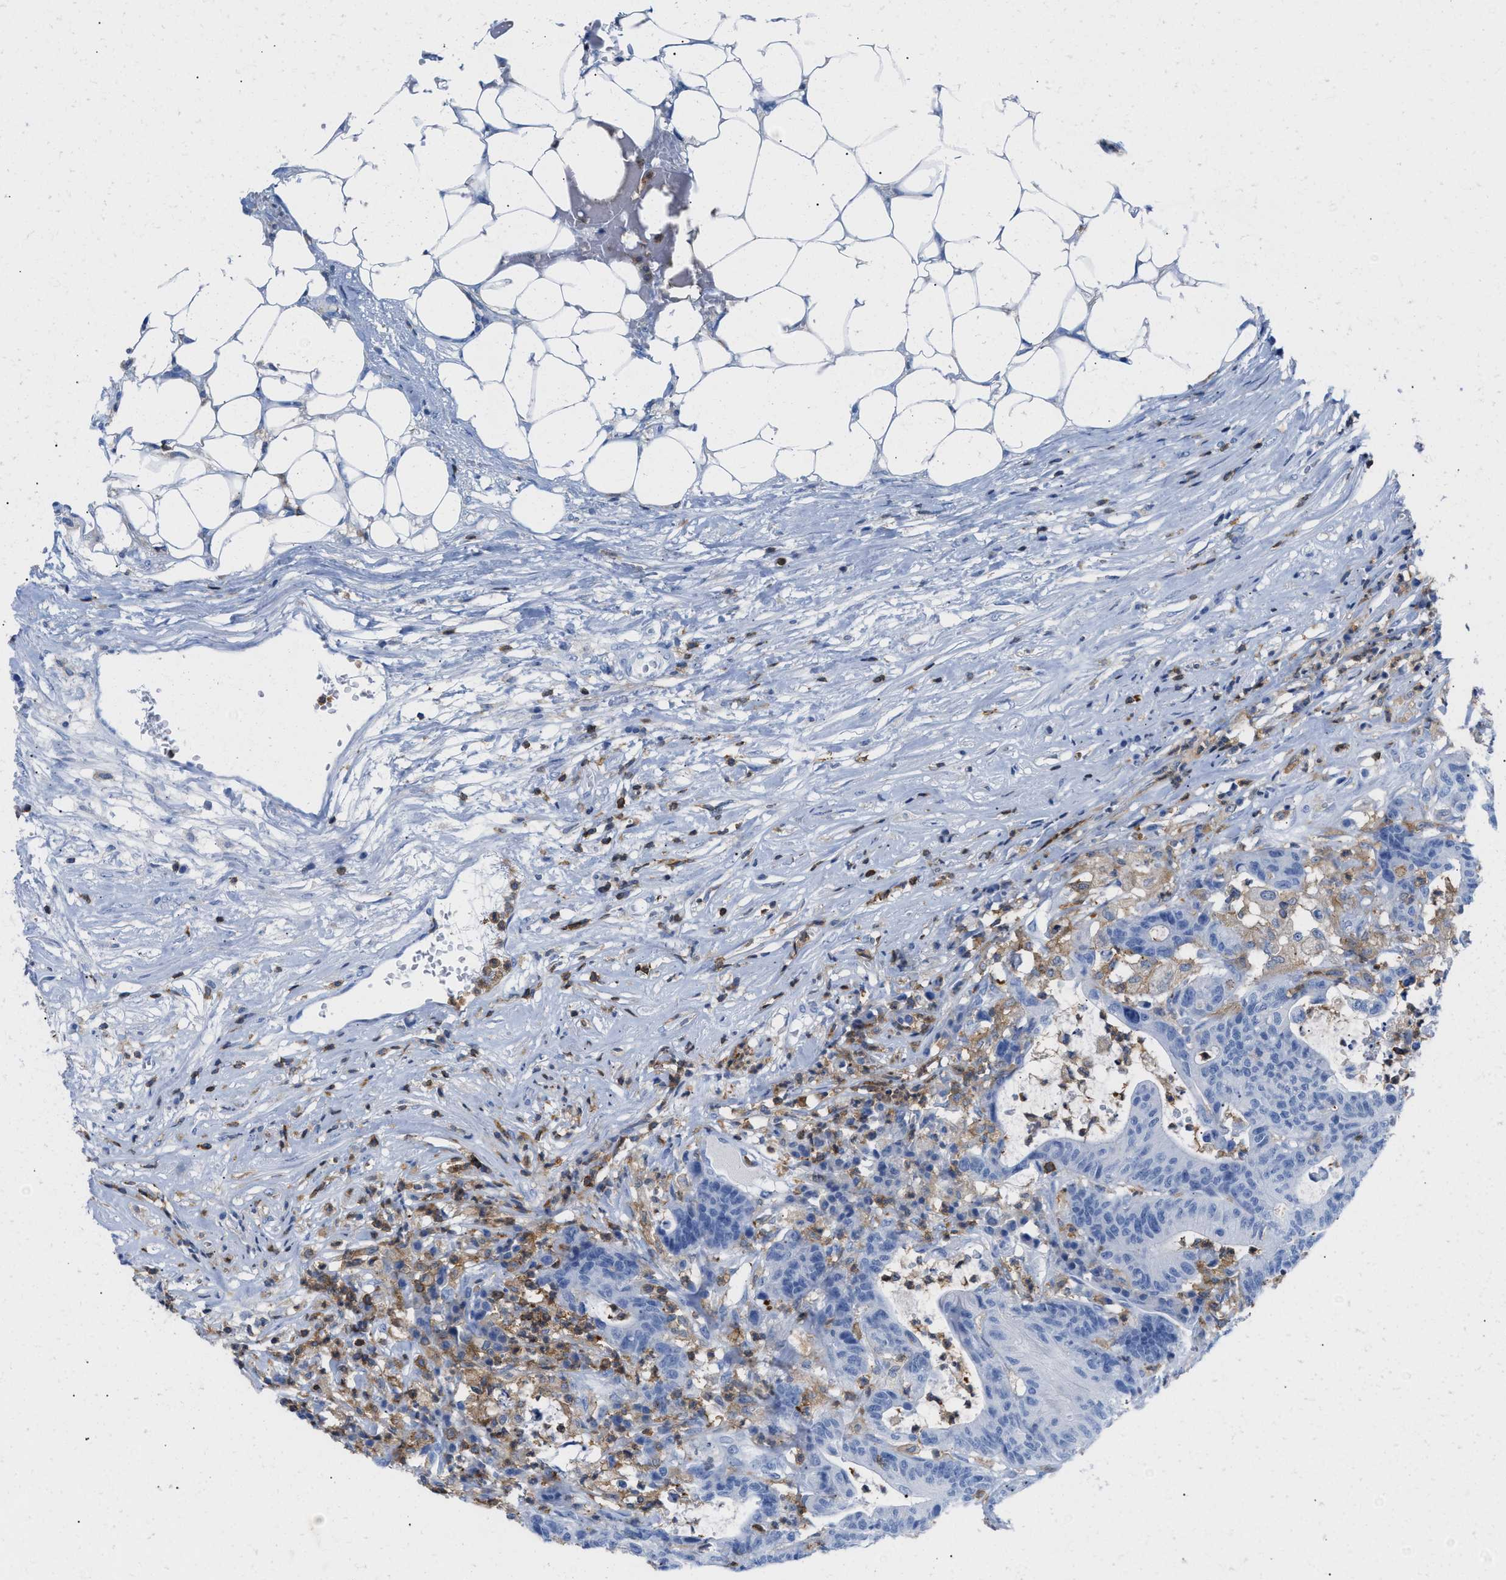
{"staining": {"intensity": "negative", "quantity": "none", "location": "none"}, "tissue": "colorectal cancer", "cell_type": "Tumor cells", "image_type": "cancer", "snomed": [{"axis": "morphology", "description": "Adenocarcinoma, NOS"}, {"axis": "topography", "description": "Colon"}], "caption": "IHC of colorectal cancer displays no positivity in tumor cells.", "gene": "LCP1", "patient": {"sex": "female", "age": 84}}